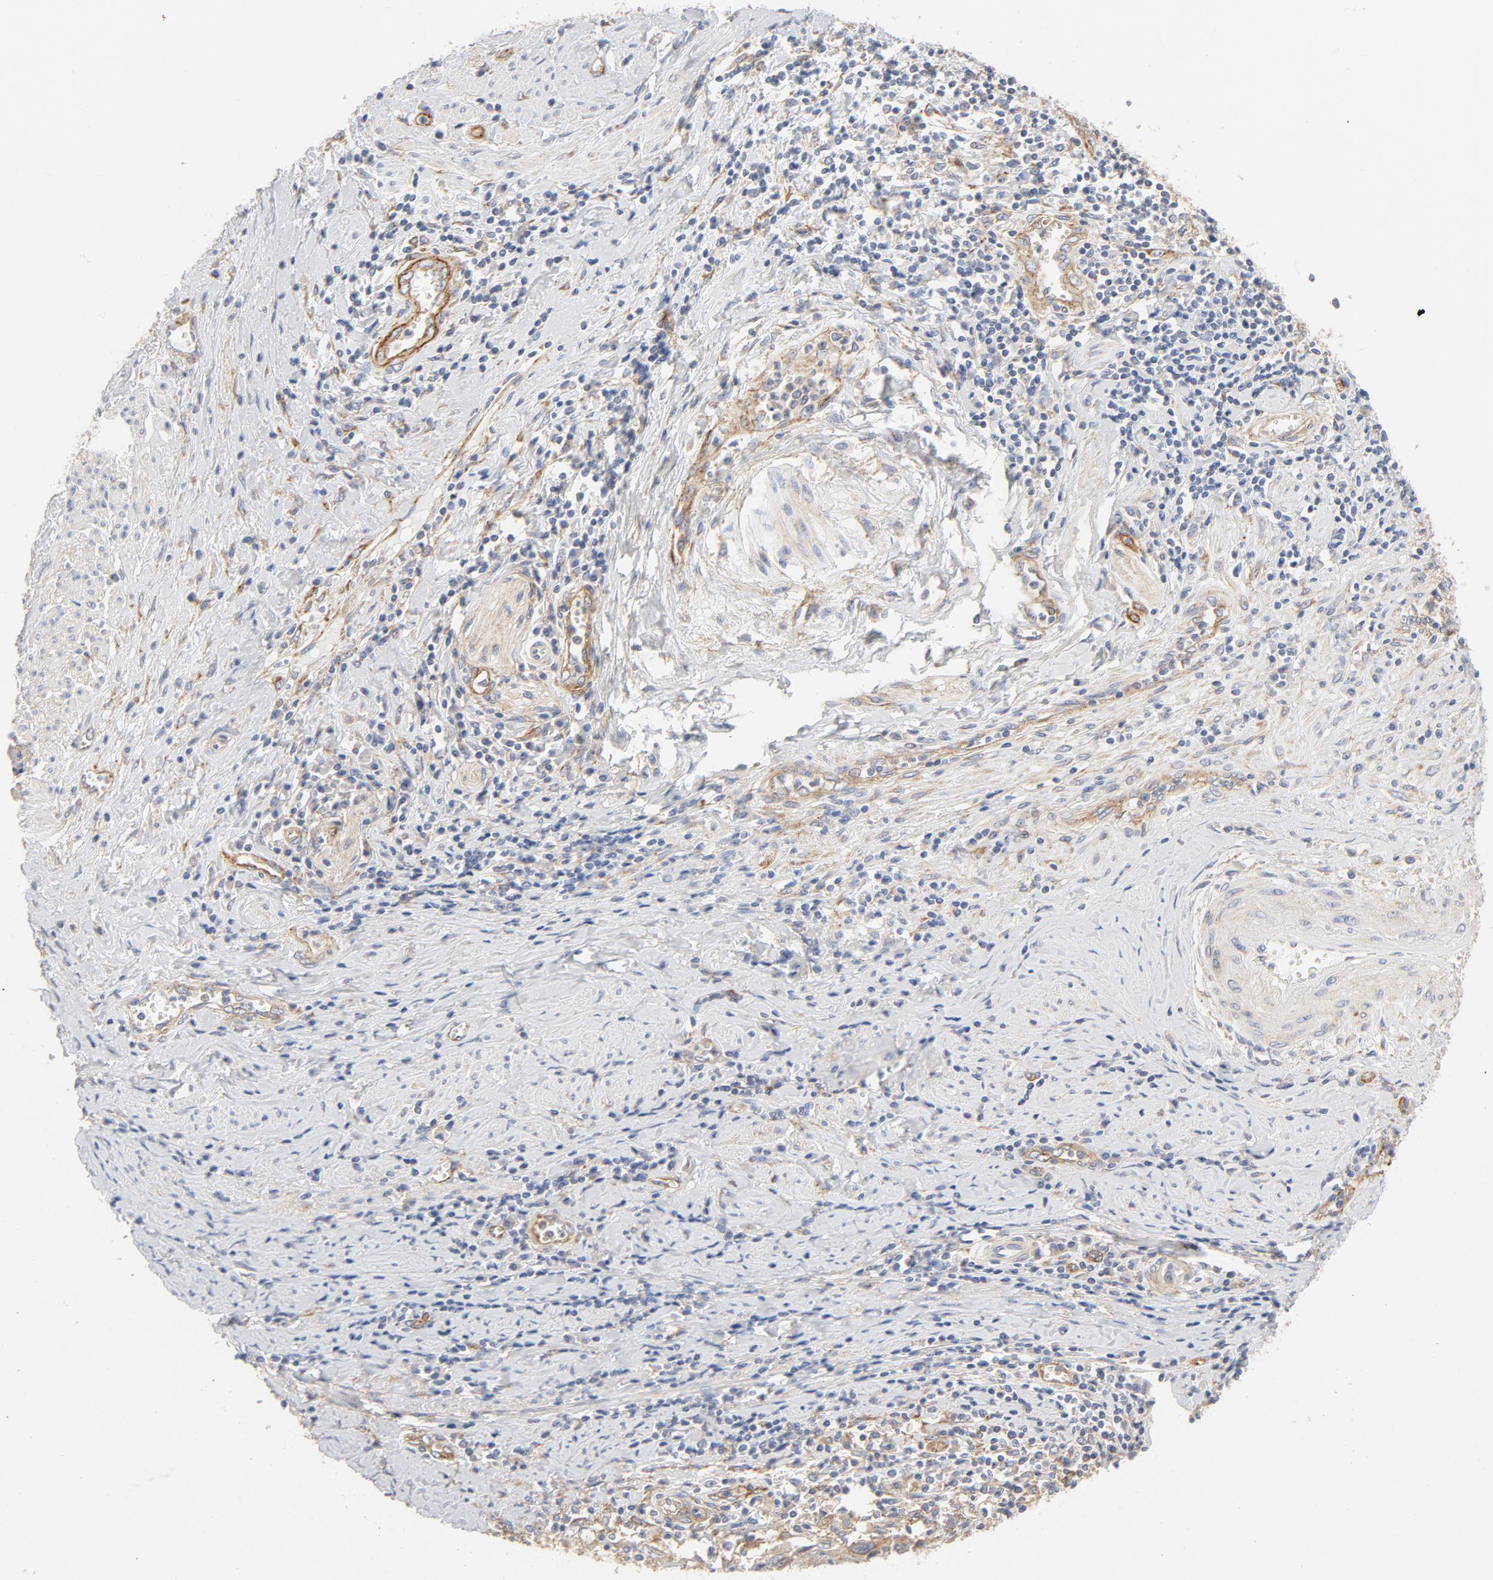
{"staining": {"intensity": "moderate", "quantity": ">75%", "location": "cytoplasmic/membranous"}, "tissue": "cervical cancer", "cell_type": "Tumor cells", "image_type": "cancer", "snomed": [{"axis": "morphology", "description": "Squamous cell carcinoma, NOS"}, {"axis": "topography", "description": "Cervix"}], "caption": "Cervical cancer stained with a protein marker displays moderate staining in tumor cells.", "gene": "AP2A1", "patient": {"sex": "female", "age": 53}}